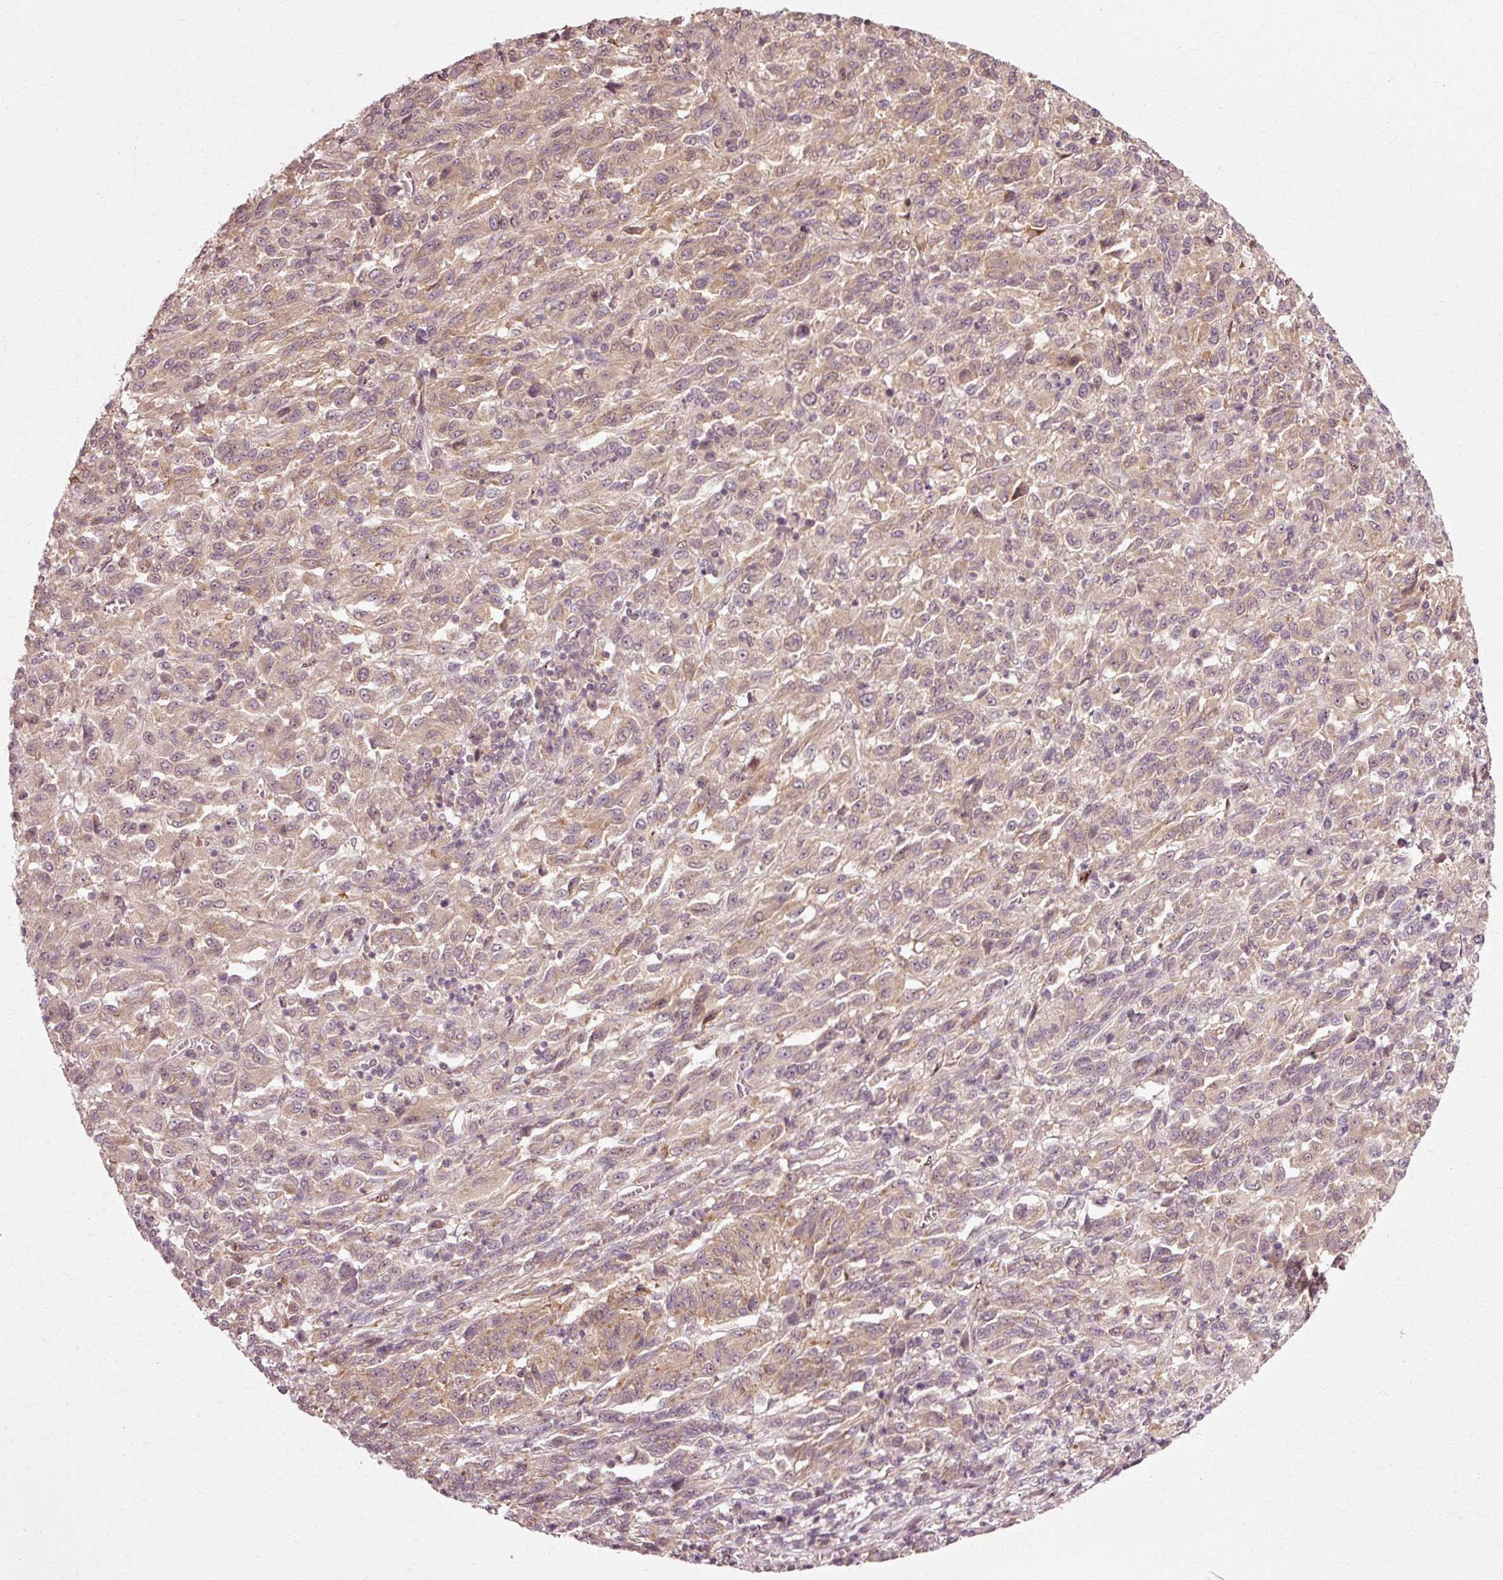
{"staining": {"intensity": "weak", "quantity": ">75%", "location": "cytoplasmic/membranous"}, "tissue": "melanoma", "cell_type": "Tumor cells", "image_type": "cancer", "snomed": [{"axis": "morphology", "description": "Malignant melanoma, Metastatic site"}, {"axis": "topography", "description": "Lung"}], "caption": "Immunohistochemistry image of neoplastic tissue: melanoma stained using immunohistochemistry (IHC) reveals low levels of weak protein expression localized specifically in the cytoplasmic/membranous of tumor cells, appearing as a cytoplasmic/membranous brown color.", "gene": "RGPD5", "patient": {"sex": "male", "age": 64}}